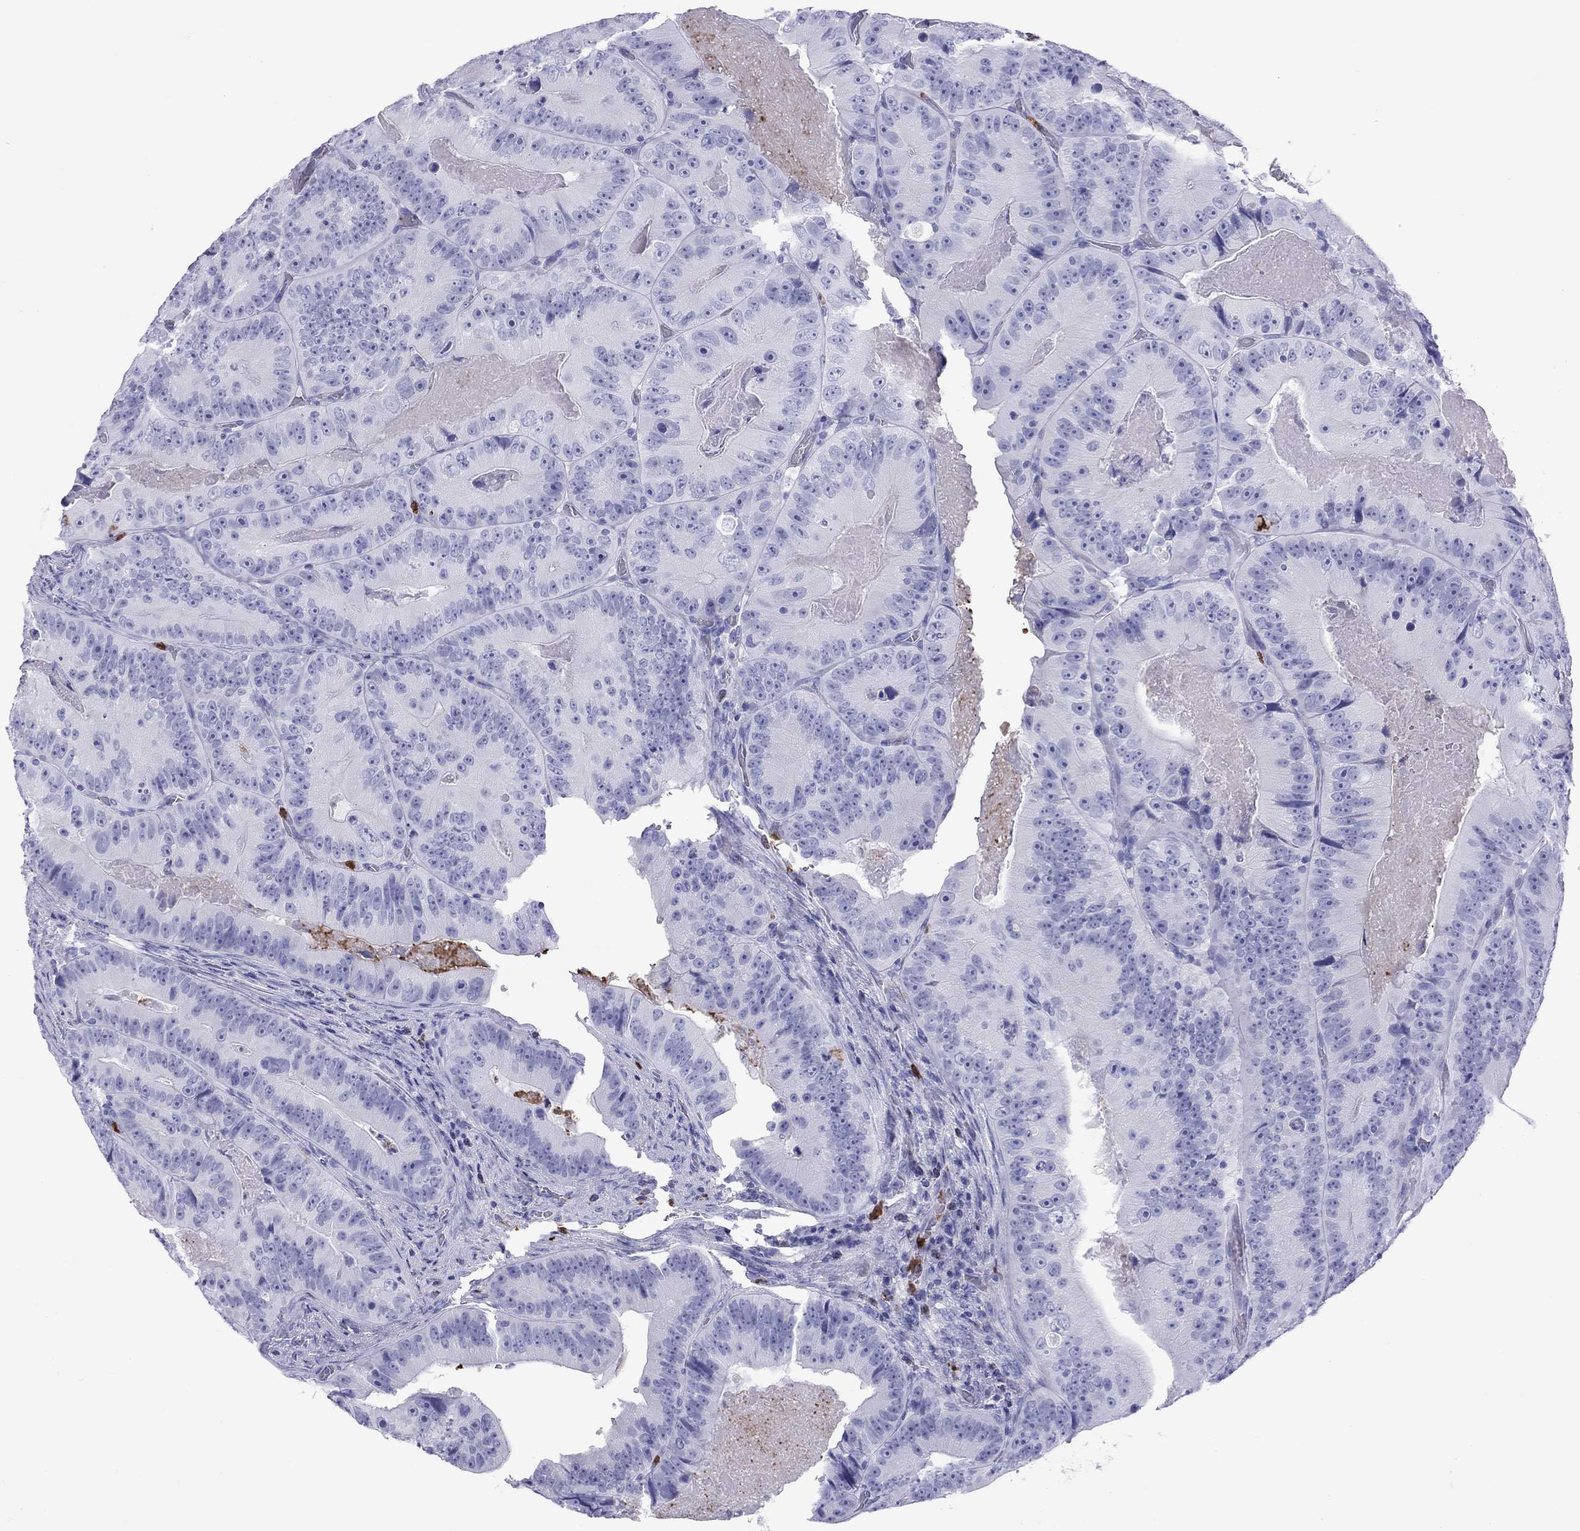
{"staining": {"intensity": "negative", "quantity": "none", "location": "none"}, "tissue": "colorectal cancer", "cell_type": "Tumor cells", "image_type": "cancer", "snomed": [{"axis": "morphology", "description": "Adenocarcinoma, NOS"}, {"axis": "topography", "description": "Colon"}], "caption": "Immunohistochemistry micrograph of human colorectal cancer stained for a protein (brown), which reveals no expression in tumor cells. The staining is performed using DAB brown chromogen with nuclei counter-stained in using hematoxylin.", "gene": "SLAMF1", "patient": {"sex": "female", "age": 86}}